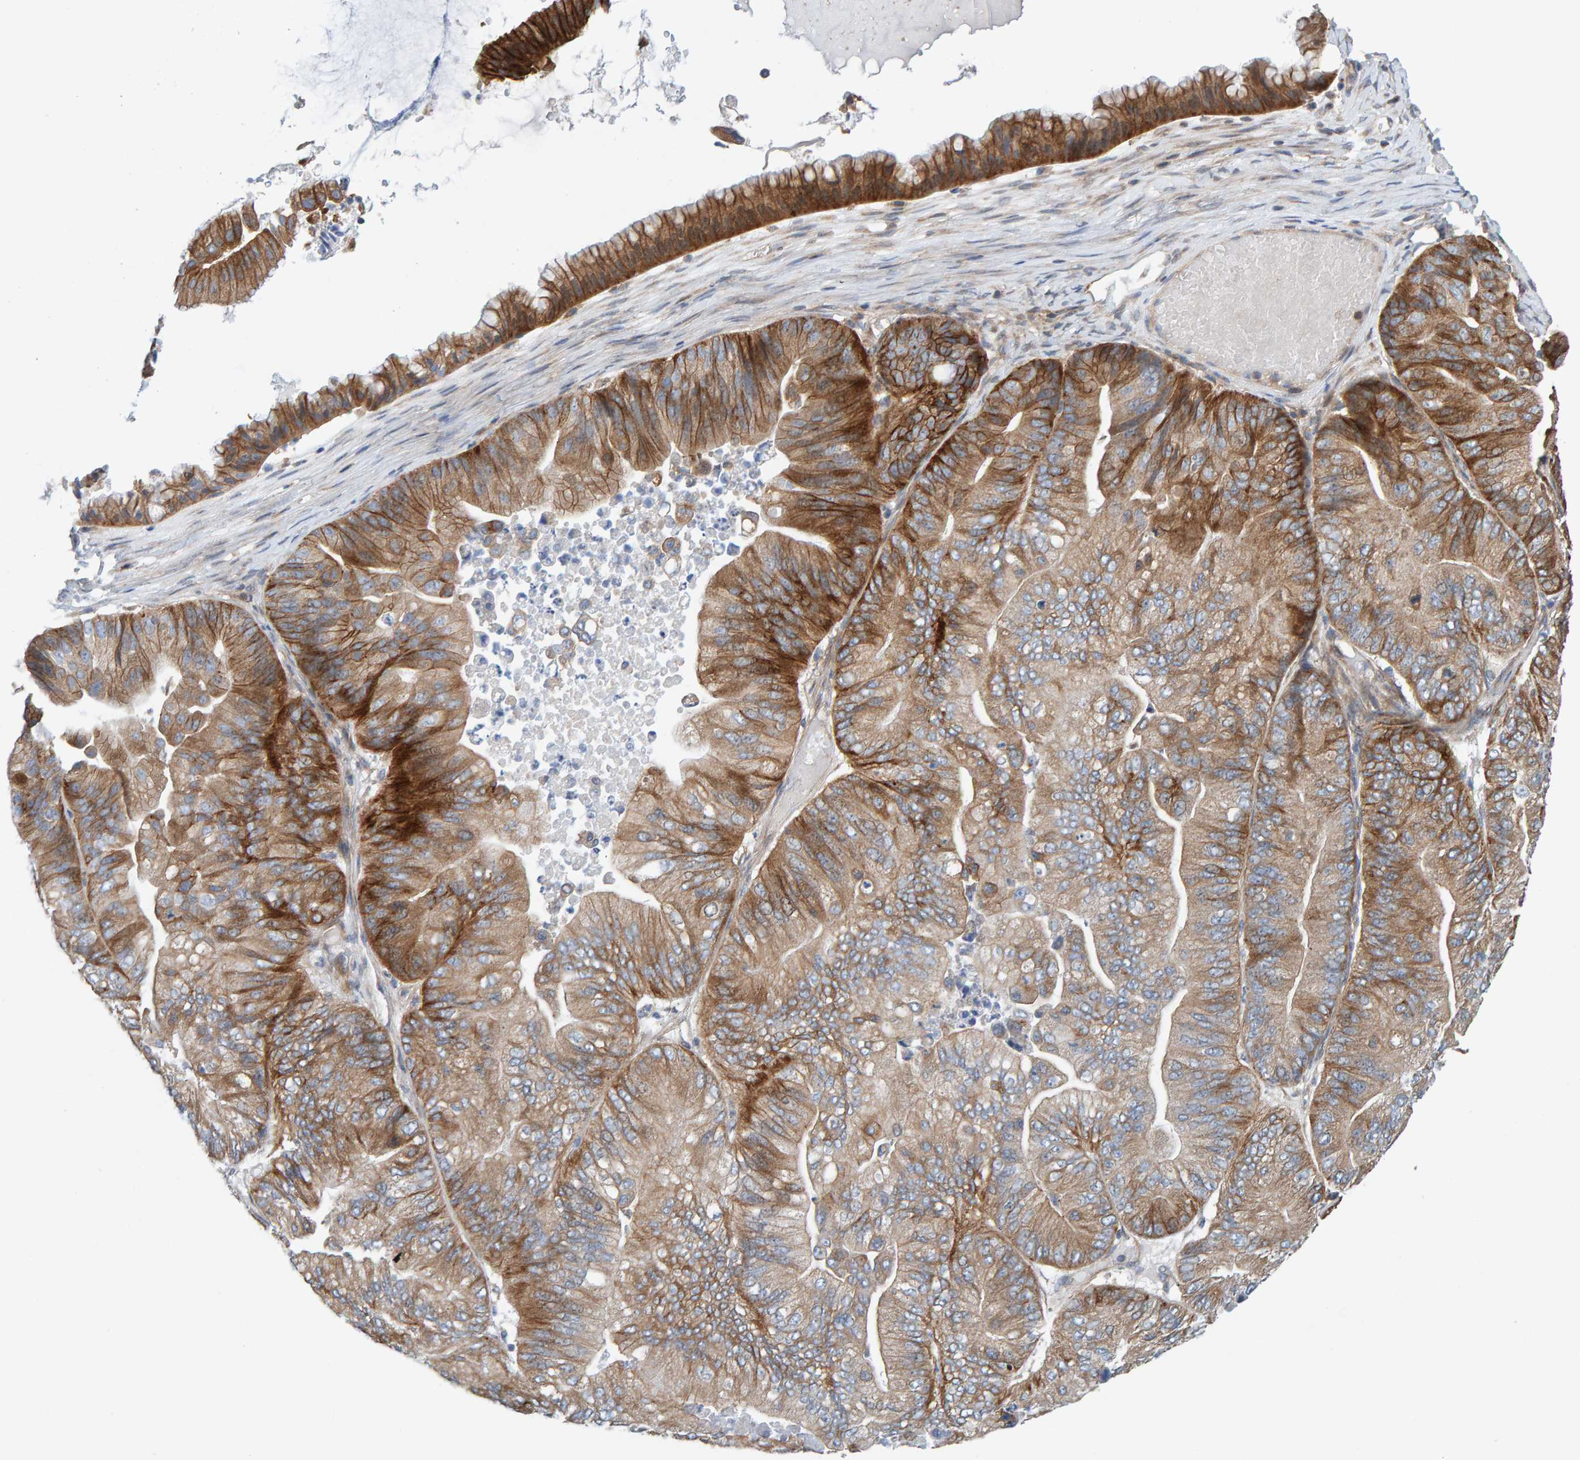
{"staining": {"intensity": "moderate", "quantity": "25%-75%", "location": "cytoplasmic/membranous"}, "tissue": "ovarian cancer", "cell_type": "Tumor cells", "image_type": "cancer", "snomed": [{"axis": "morphology", "description": "Cystadenocarcinoma, mucinous, NOS"}, {"axis": "topography", "description": "Ovary"}], "caption": "Ovarian mucinous cystadenocarcinoma stained with immunohistochemistry demonstrates moderate cytoplasmic/membranous expression in about 25%-75% of tumor cells.", "gene": "RGP1", "patient": {"sex": "female", "age": 61}}